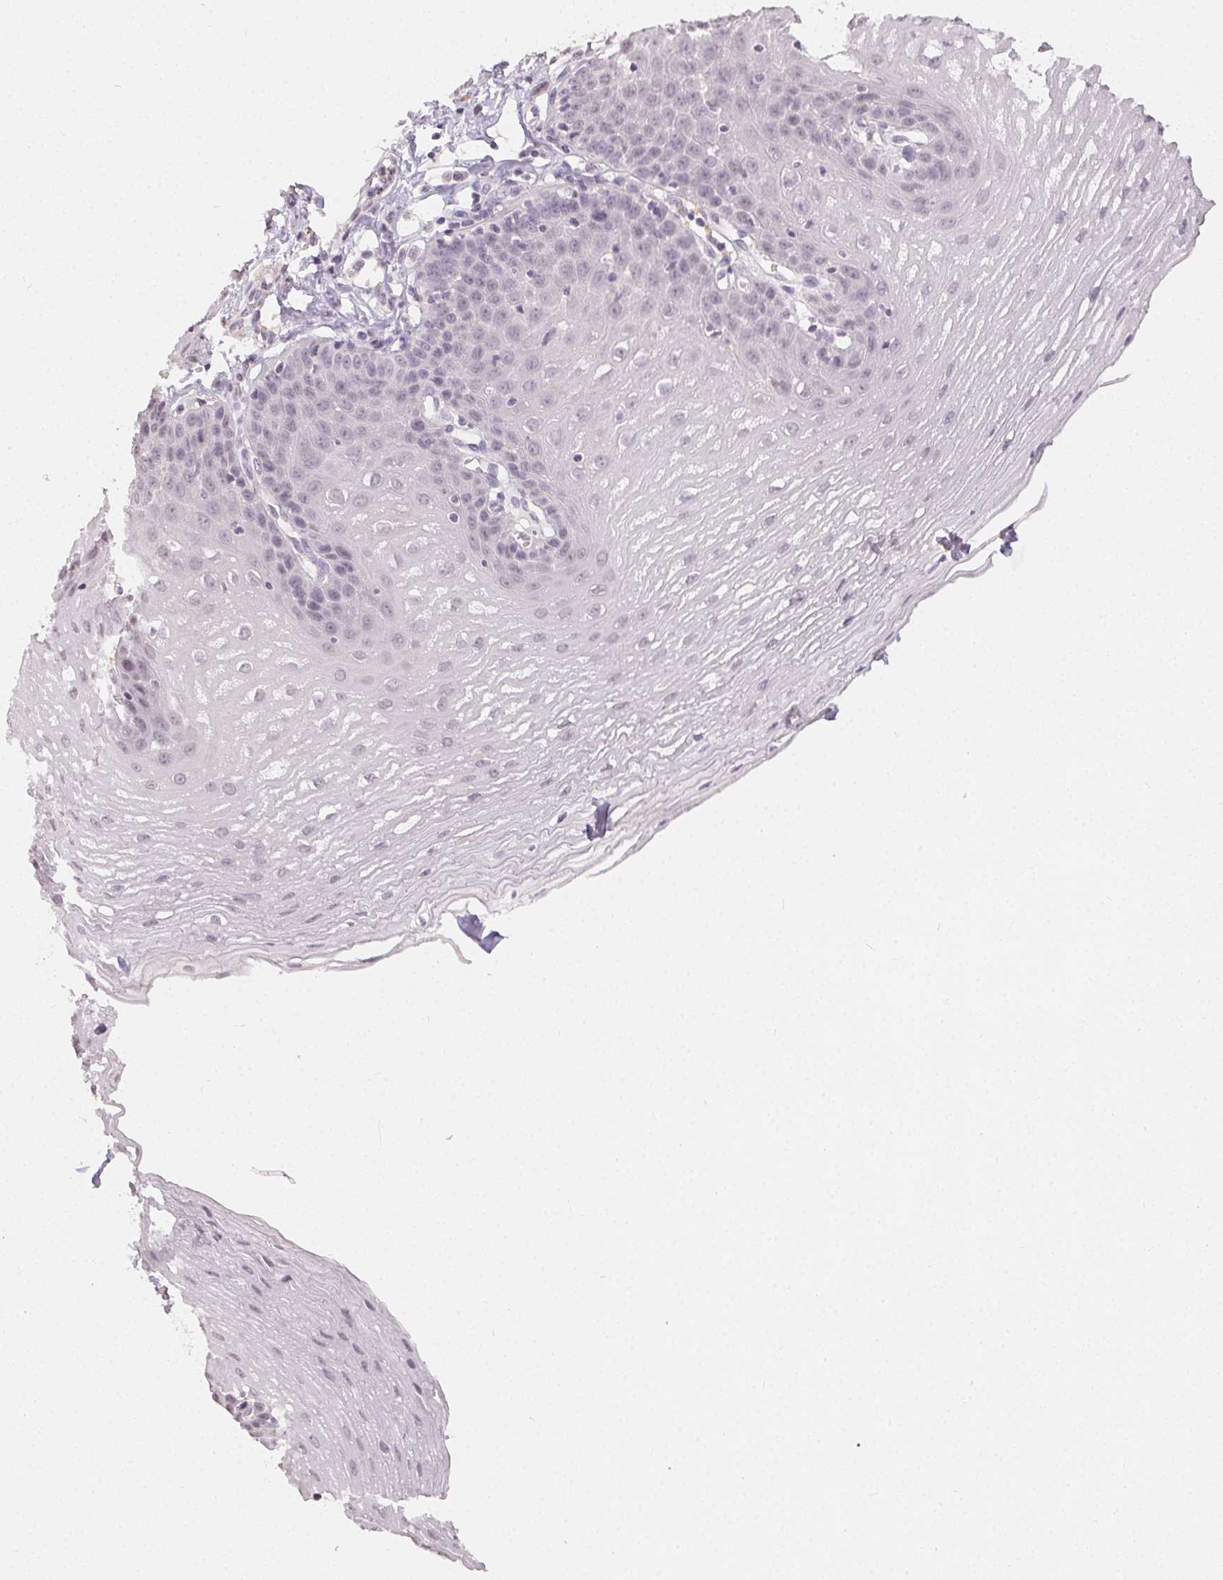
{"staining": {"intensity": "negative", "quantity": "none", "location": "none"}, "tissue": "esophagus", "cell_type": "Squamous epithelial cells", "image_type": "normal", "snomed": [{"axis": "morphology", "description": "Normal tissue, NOS"}, {"axis": "topography", "description": "Esophagus"}], "caption": "This is a micrograph of IHC staining of normal esophagus, which shows no staining in squamous epithelial cells. (IHC, brightfield microscopy, high magnification).", "gene": "TMEM174", "patient": {"sex": "female", "age": 81}}